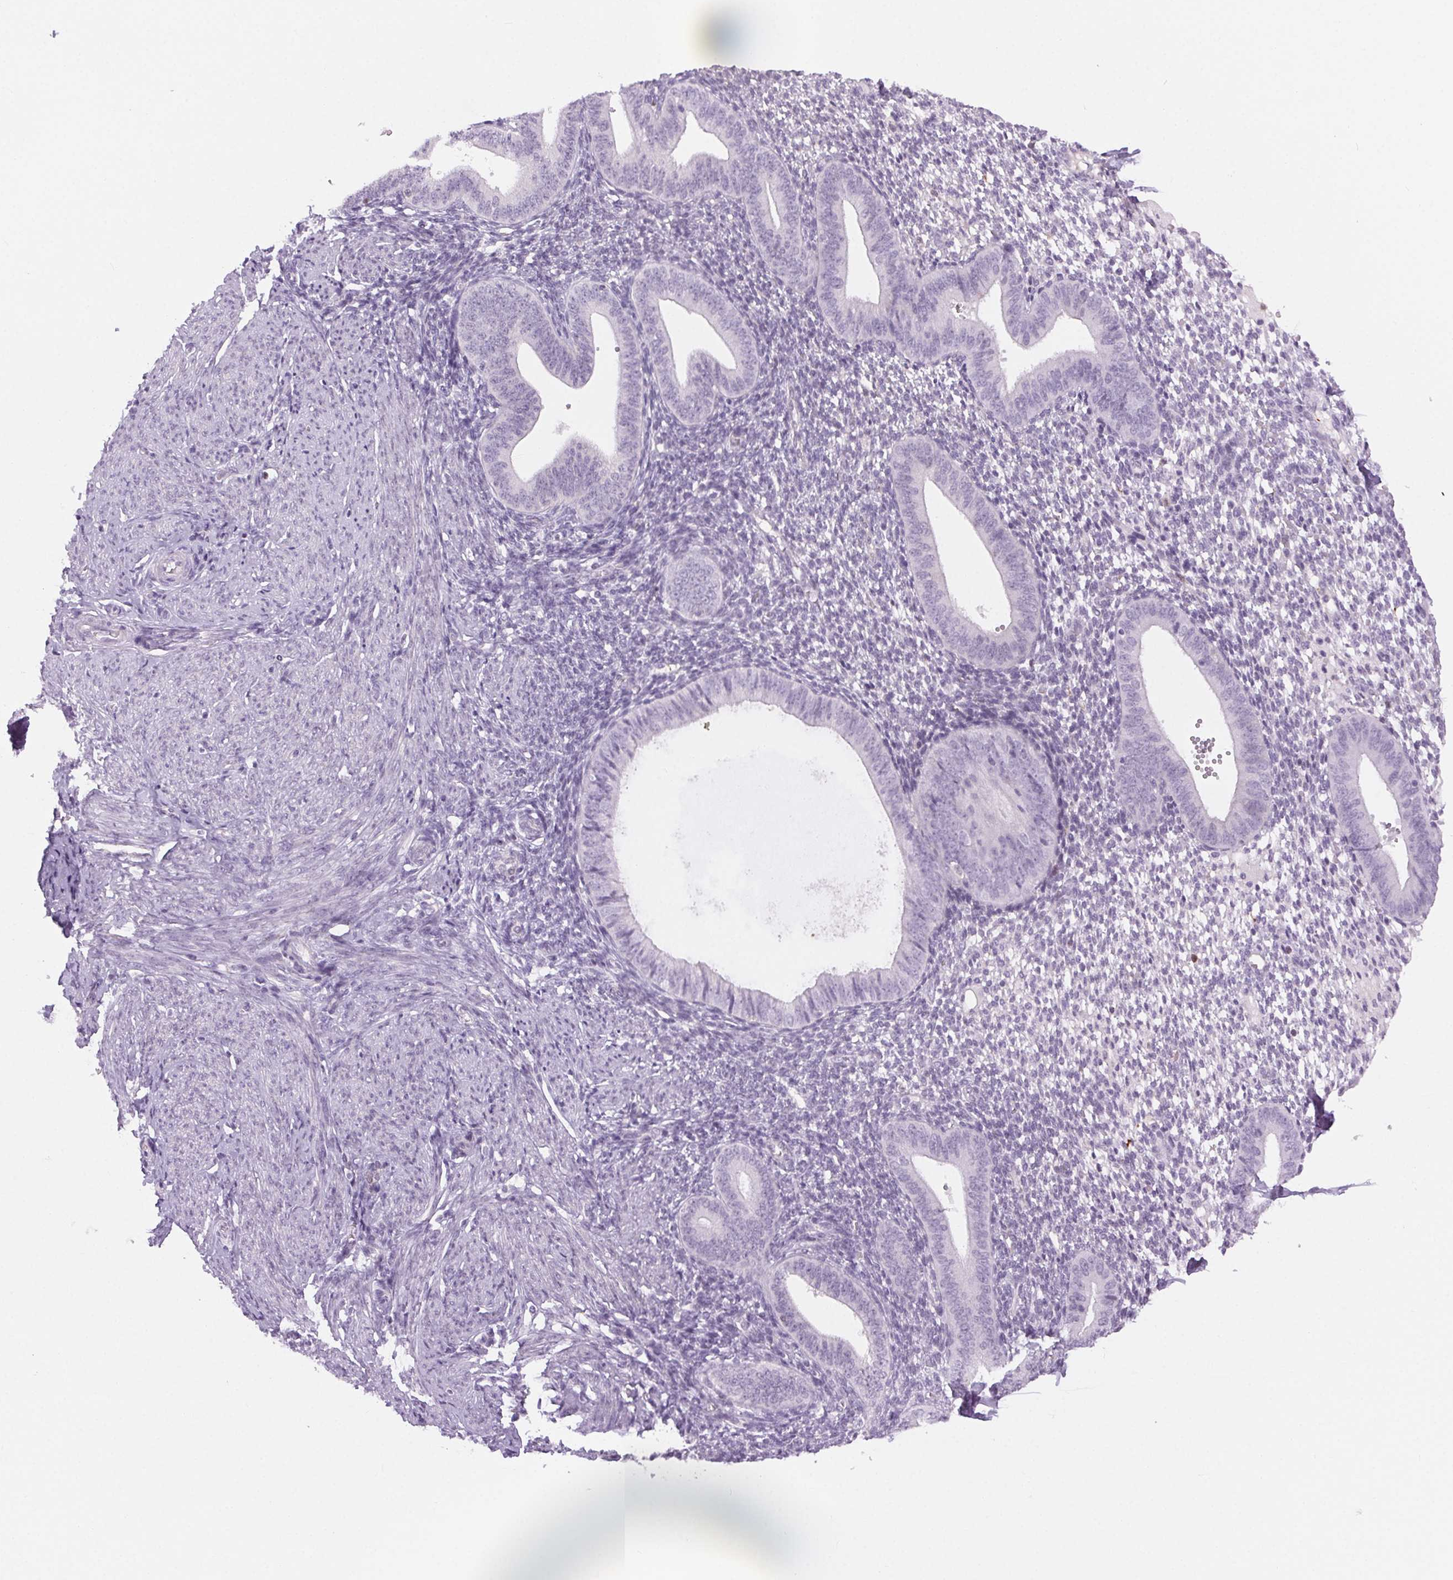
{"staining": {"intensity": "negative", "quantity": "none", "location": "none"}, "tissue": "endometrium", "cell_type": "Cells in endometrial stroma", "image_type": "normal", "snomed": [{"axis": "morphology", "description": "Normal tissue, NOS"}, {"axis": "topography", "description": "Endometrium"}], "caption": "Immunohistochemical staining of unremarkable endometrium displays no significant positivity in cells in endometrial stroma.", "gene": "SLC6A19", "patient": {"sex": "female", "age": 40}}